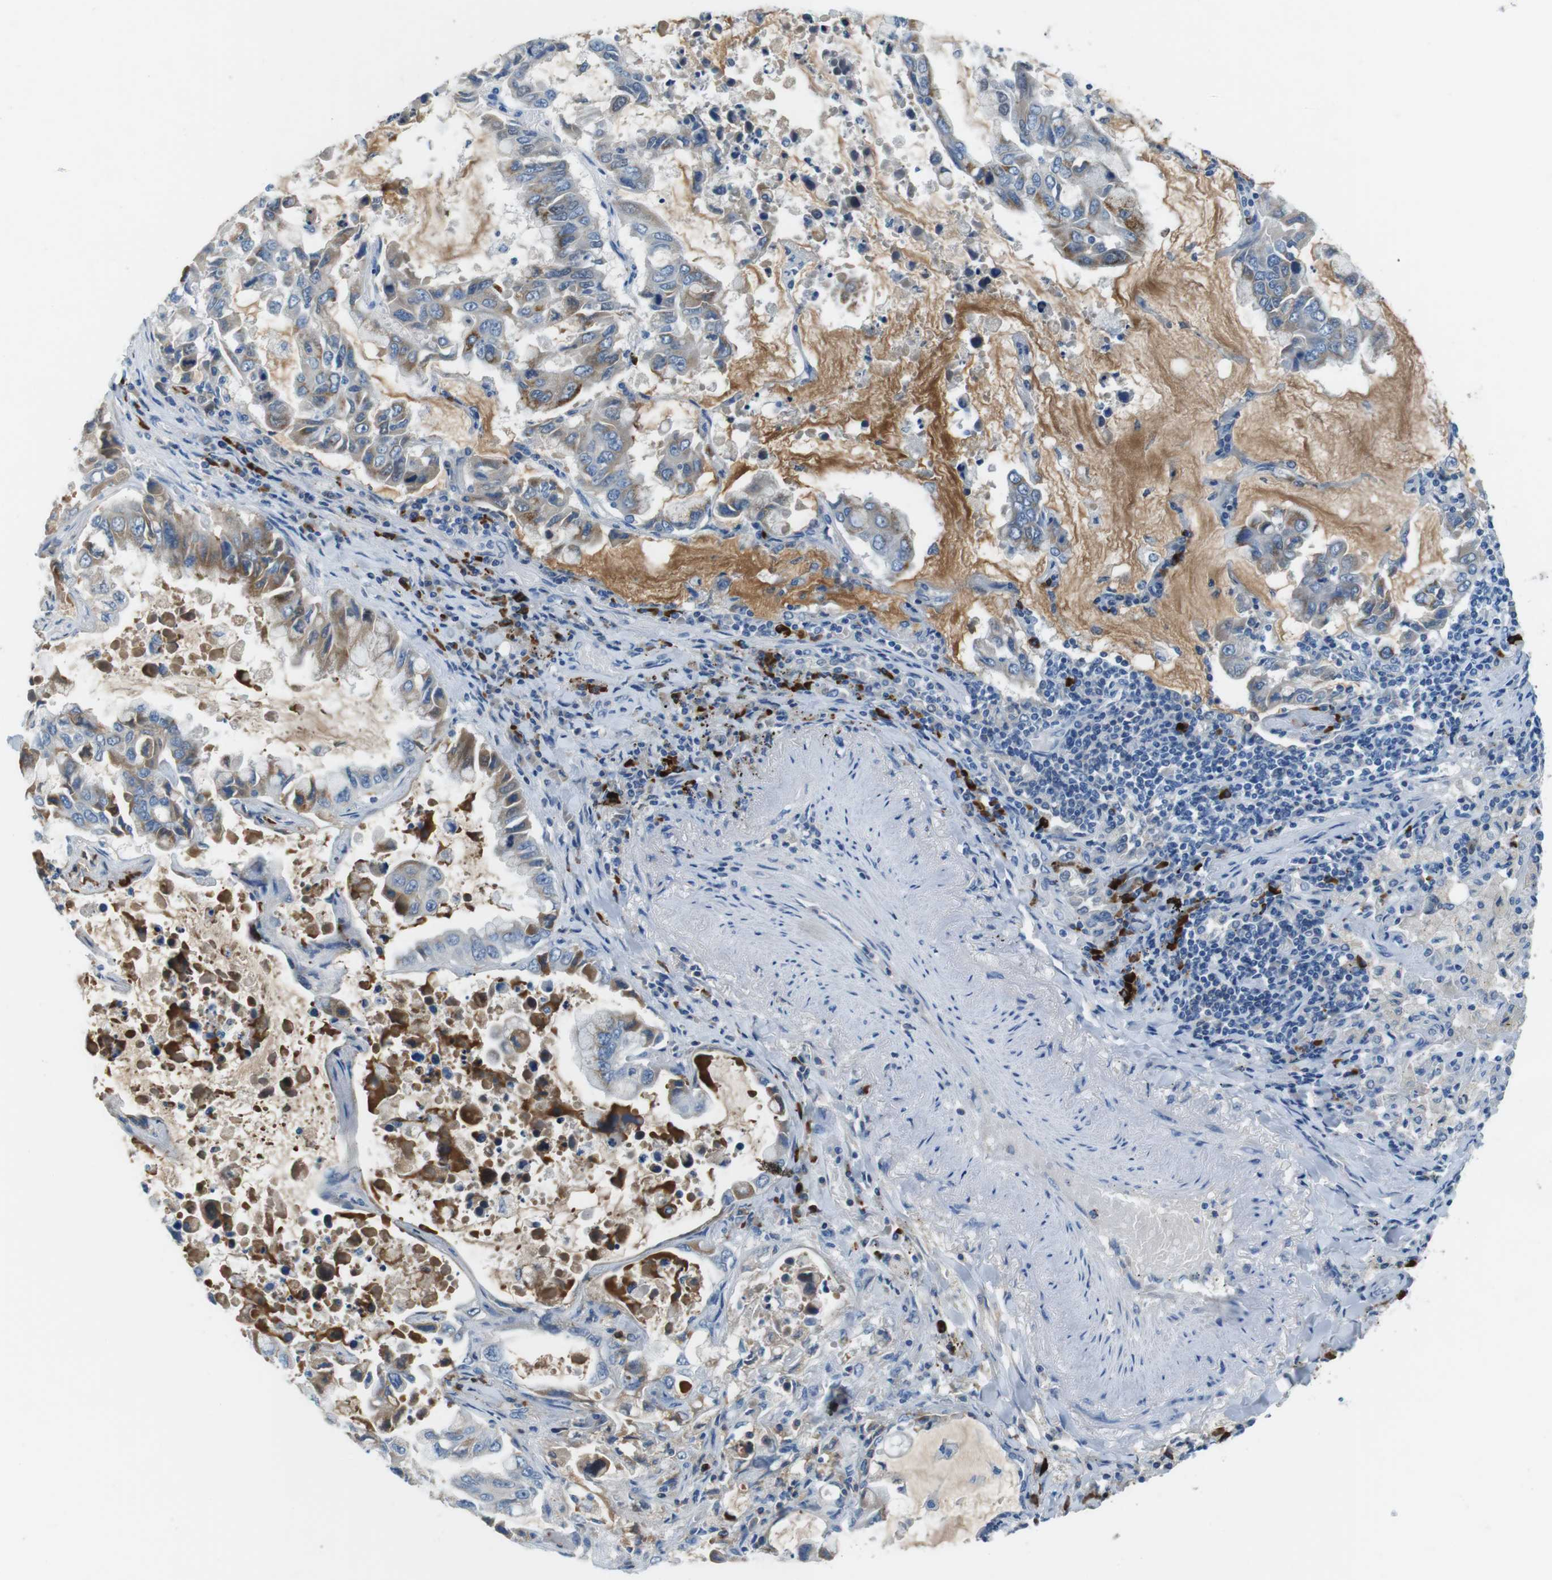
{"staining": {"intensity": "moderate", "quantity": ">75%", "location": "cytoplasmic/membranous"}, "tissue": "lung cancer", "cell_type": "Tumor cells", "image_type": "cancer", "snomed": [{"axis": "morphology", "description": "Adenocarcinoma, NOS"}, {"axis": "topography", "description": "Lung"}], "caption": "Immunohistochemistry staining of adenocarcinoma (lung), which shows medium levels of moderate cytoplasmic/membranous staining in about >75% of tumor cells indicating moderate cytoplasmic/membranous protein positivity. The staining was performed using DAB (3,3'-diaminobenzidine) (brown) for protein detection and nuclei were counterstained in hematoxylin (blue).", "gene": "SLC35A3", "patient": {"sex": "male", "age": 64}}